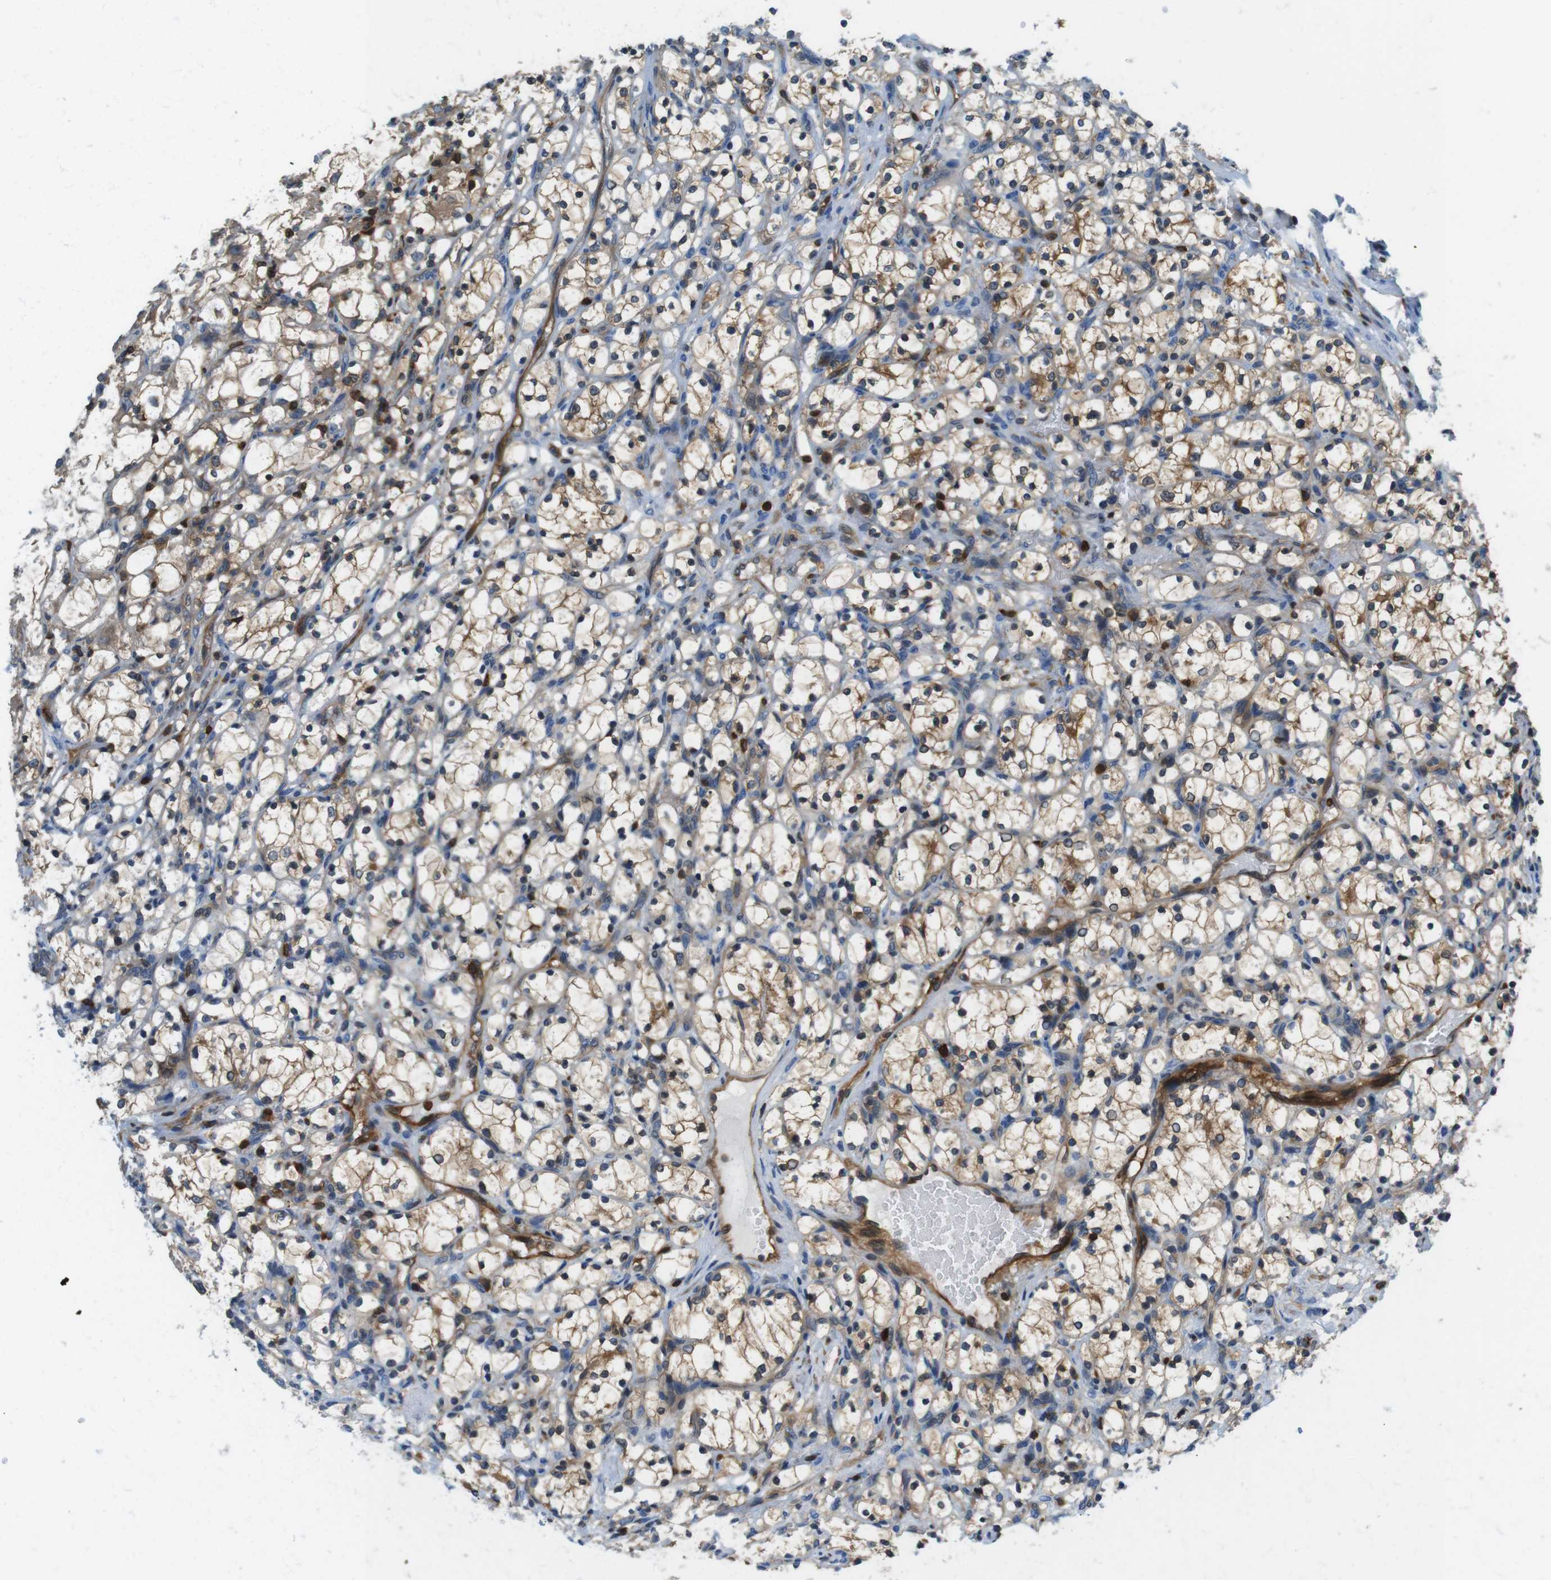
{"staining": {"intensity": "moderate", "quantity": ">75%", "location": "cytoplasmic/membranous"}, "tissue": "renal cancer", "cell_type": "Tumor cells", "image_type": "cancer", "snomed": [{"axis": "morphology", "description": "Adenocarcinoma, NOS"}, {"axis": "topography", "description": "Kidney"}], "caption": "Approximately >75% of tumor cells in human renal cancer (adenocarcinoma) demonstrate moderate cytoplasmic/membranous protein positivity as visualized by brown immunohistochemical staining.", "gene": "TES", "patient": {"sex": "female", "age": 69}}